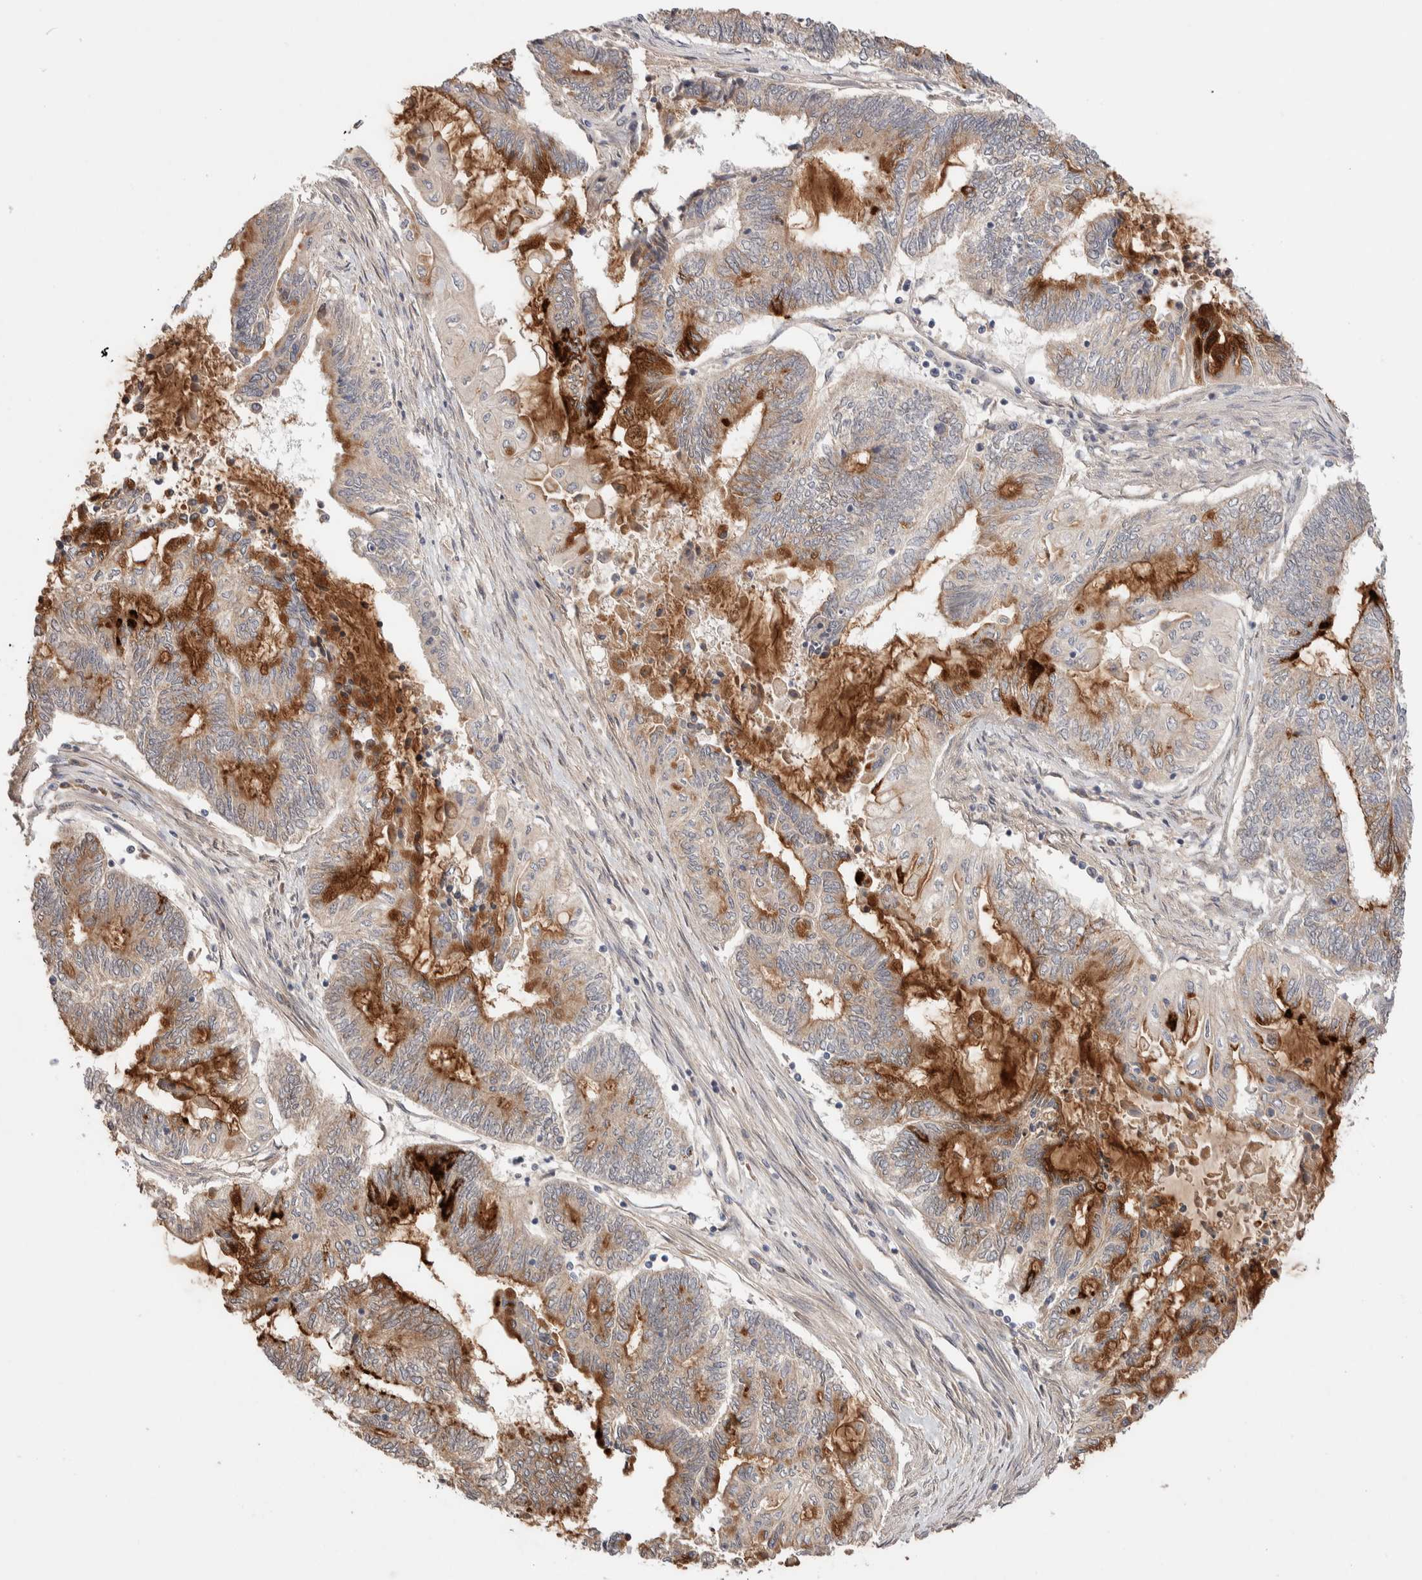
{"staining": {"intensity": "strong", "quantity": "<25%", "location": "cytoplasmic/membranous"}, "tissue": "endometrial cancer", "cell_type": "Tumor cells", "image_type": "cancer", "snomed": [{"axis": "morphology", "description": "Adenocarcinoma, NOS"}, {"axis": "topography", "description": "Uterus"}, {"axis": "topography", "description": "Endometrium"}], "caption": "This is an image of immunohistochemistry (IHC) staining of endometrial adenocarcinoma, which shows strong positivity in the cytoplasmic/membranous of tumor cells.", "gene": "PRDM15", "patient": {"sex": "female", "age": 70}}